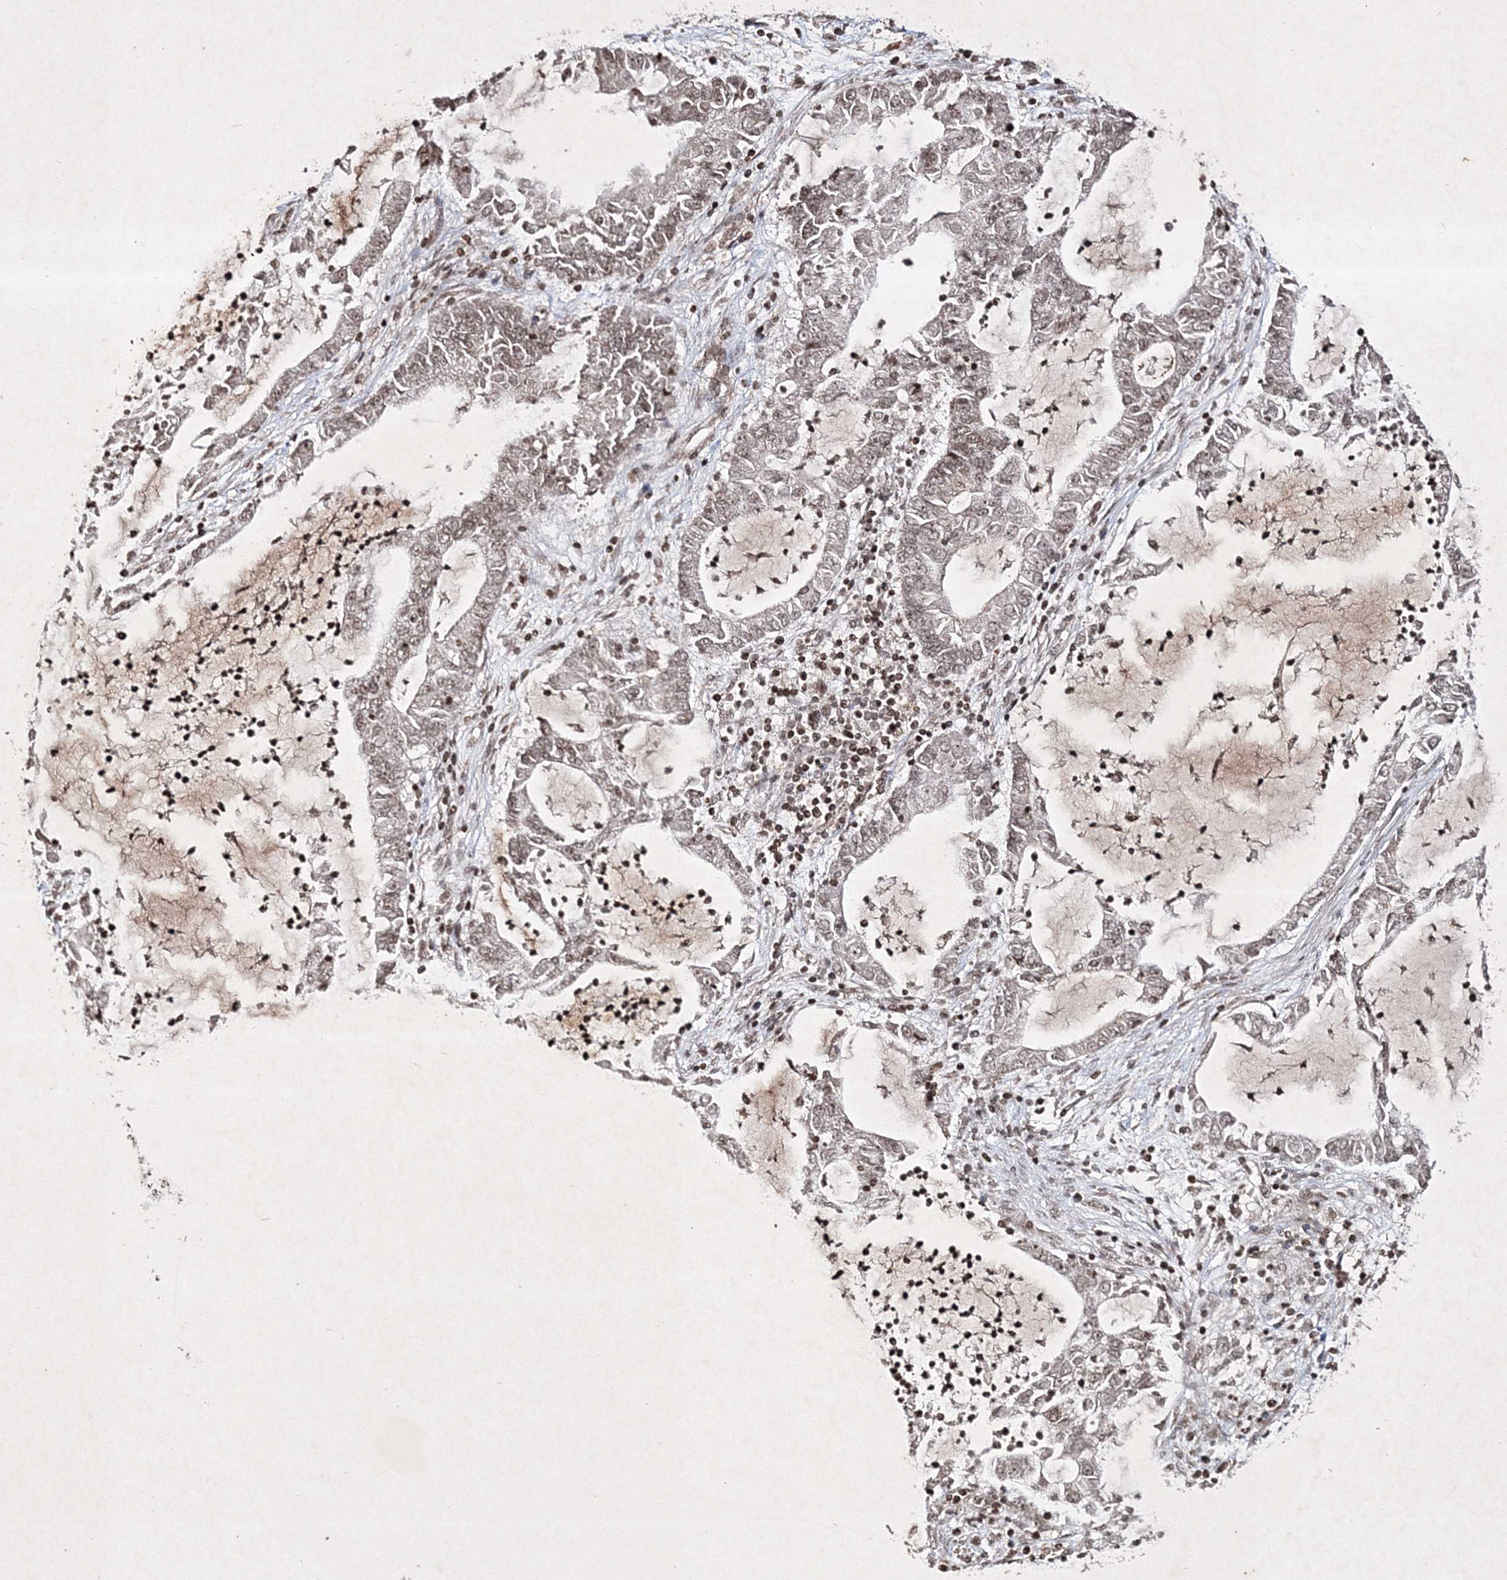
{"staining": {"intensity": "weak", "quantity": ">75%", "location": "nuclear"}, "tissue": "lung cancer", "cell_type": "Tumor cells", "image_type": "cancer", "snomed": [{"axis": "morphology", "description": "Adenocarcinoma, NOS"}, {"axis": "topography", "description": "Lung"}], "caption": "This histopathology image reveals immunohistochemistry (IHC) staining of adenocarcinoma (lung), with low weak nuclear expression in approximately >75% of tumor cells.", "gene": "CARM1", "patient": {"sex": "female", "age": 51}}